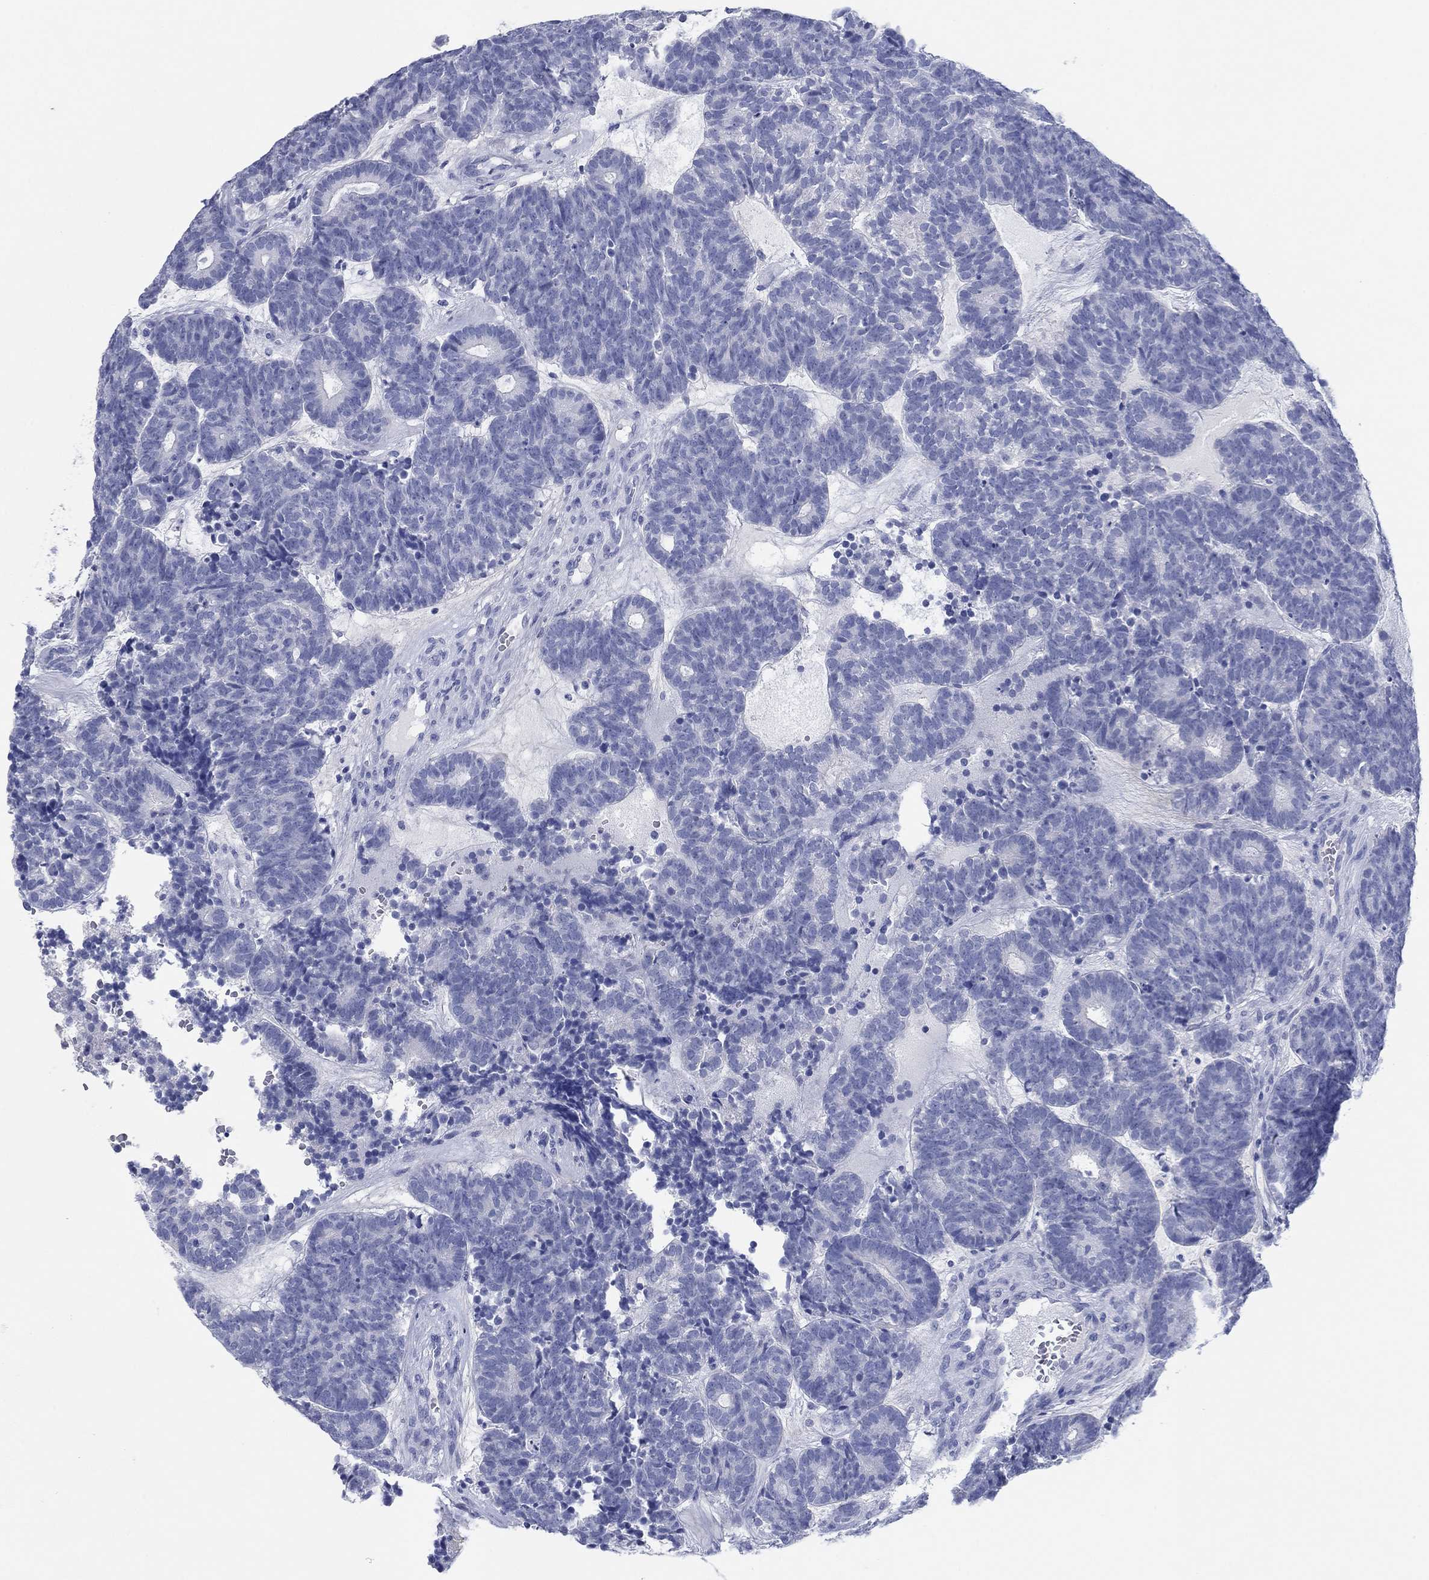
{"staining": {"intensity": "negative", "quantity": "none", "location": "none"}, "tissue": "head and neck cancer", "cell_type": "Tumor cells", "image_type": "cancer", "snomed": [{"axis": "morphology", "description": "Adenocarcinoma, NOS"}, {"axis": "topography", "description": "Head-Neck"}], "caption": "Head and neck cancer (adenocarcinoma) was stained to show a protein in brown. There is no significant staining in tumor cells.", "gene": "PDYN", "patient": {"sex": "female", "age": 81}}